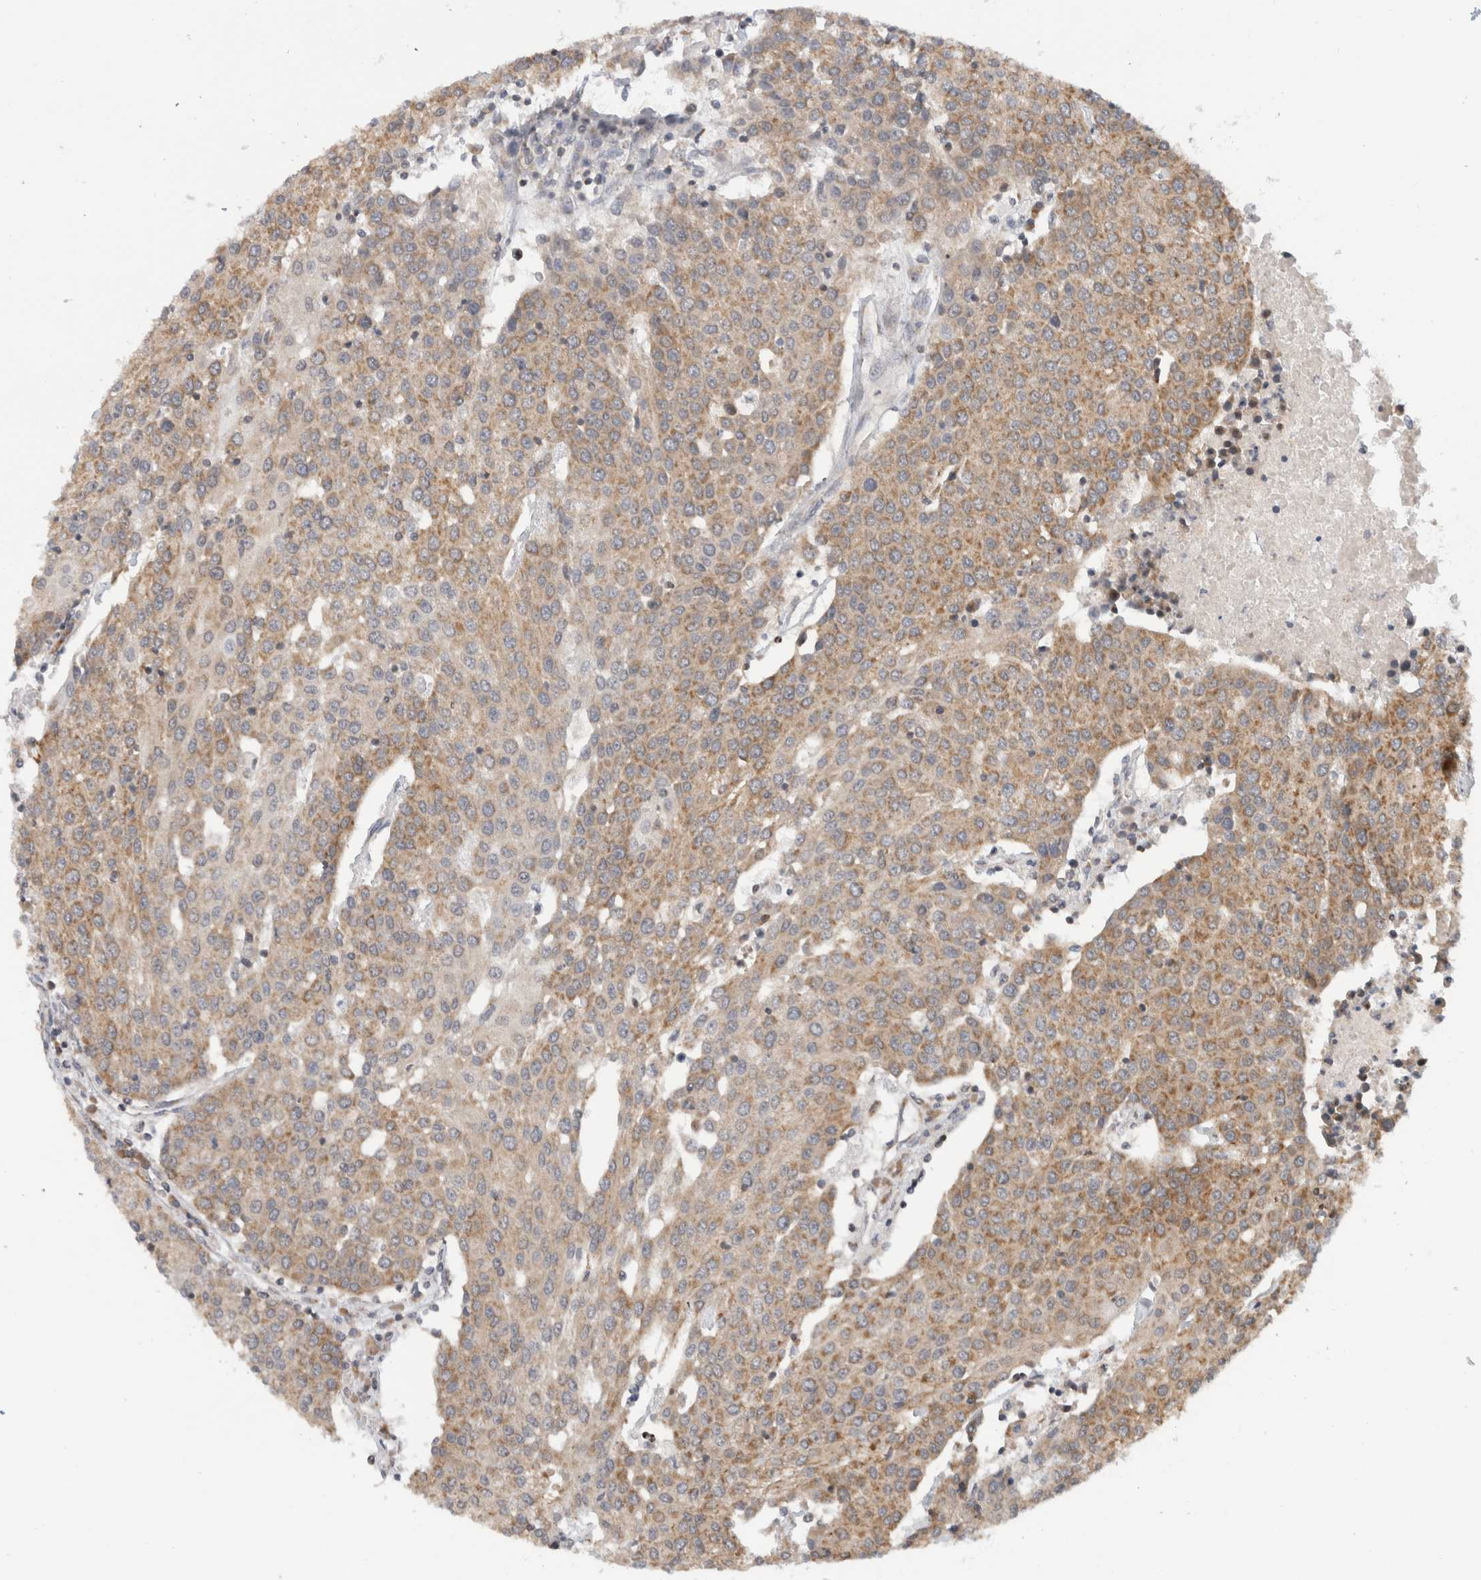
{"staining": {"intensity": "moderate", "quantity": ">75%", "location": "cytoplasmic/membranous"}, "tissue": "urothelial cancer", "cell_type": "Tumor cells", "image_type": "cancer", "snomed": [{"axis": "morphology", "description": "Urothelial carcinoma, High grade"}, {"axis": "topography", "description": "Urinary bladder"}], "caption": "Protein staining of urothelial cancer tissue demonstrates moderate cytoplasmic/membranous staining in about >75% of tumor cells.", "gene": "CMC2", "patient": {"sex": "female", "age": 85}}